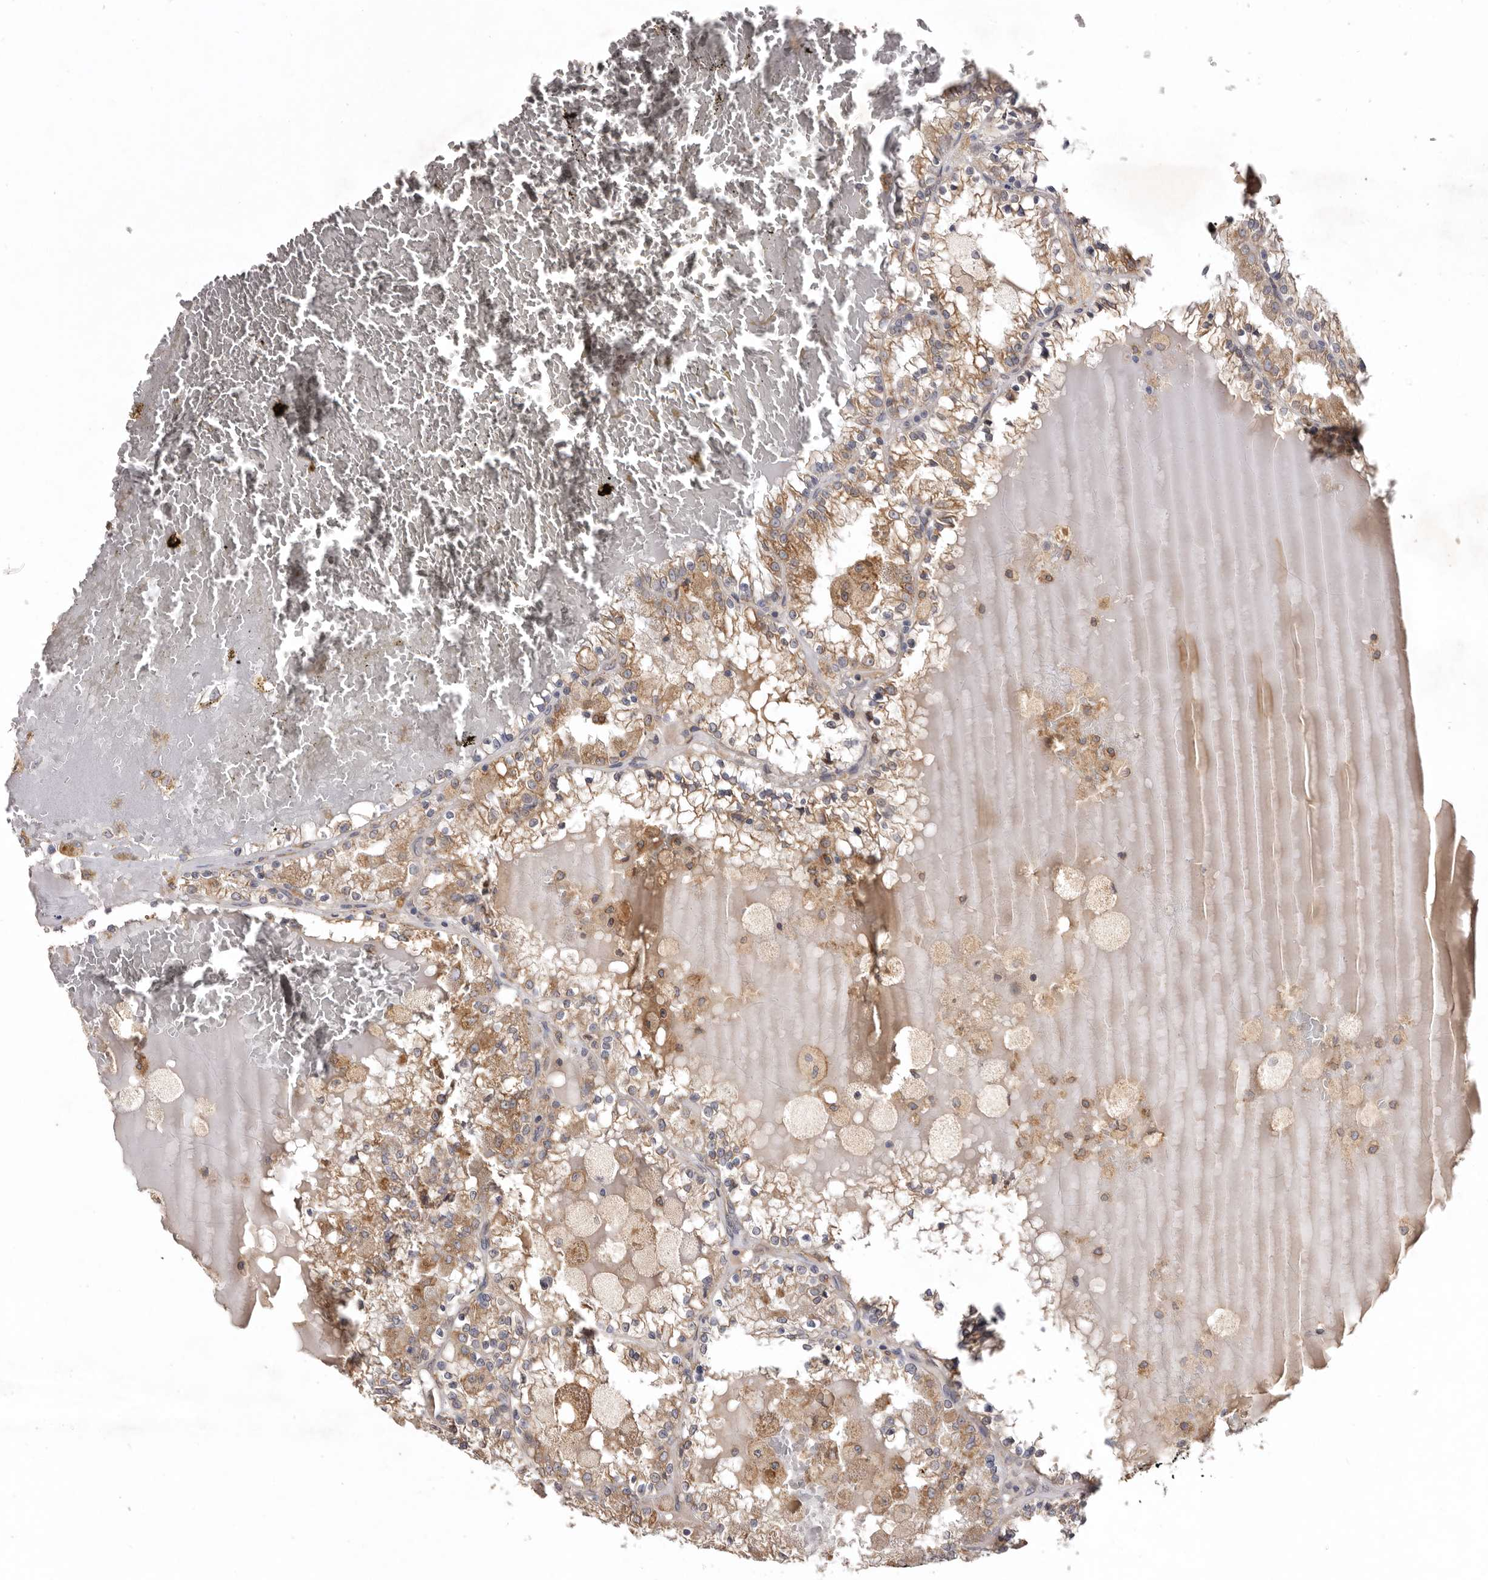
{"staining": {"intensity": "moderate", "quantity": ">75%", "location": "cytoplasmic/membranous"}, "tissue": "renal cancer", "cell_type": "Tumor cells", "image_type": "cancer", "snomed": [{"axis": "morphology", "description": "Adenocarcinoma, NOS"}, {"axis": "topography", "description": "Kidney"}], "caption": "The micrograph reveals staining of renal cancer, revealing moderate cytoplasmic/membranous protein expression (brown color) within tumor cells. The protein of interest is shown in brown color, while the nuclei are stained blue.", "gene": "INKA2", "patient": {"sex": "female", "age": 56}}